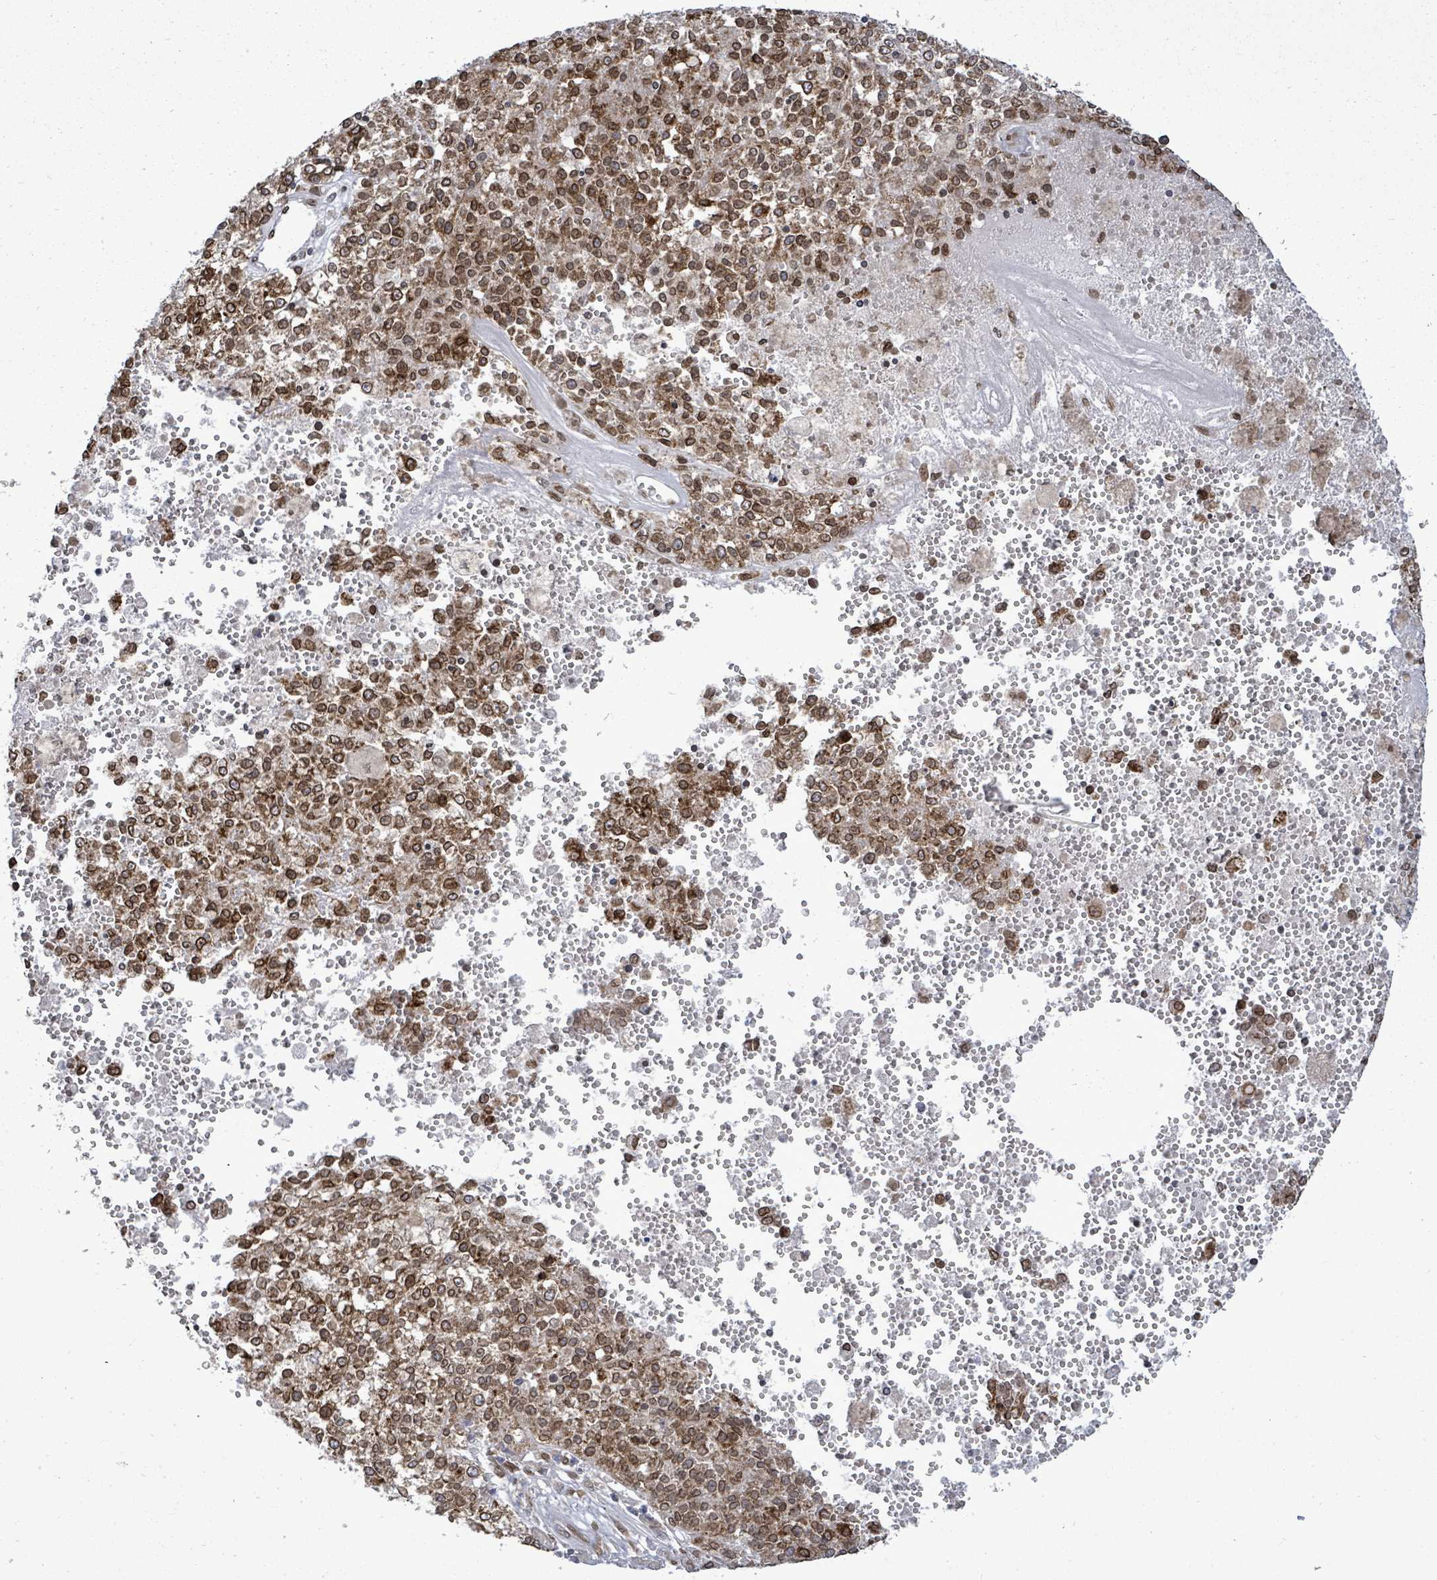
{"staining": {"intensity": "strong", "quantity": ">75%", "location": "cytoplasmic/membranous,nuclear"}, "tissue": "melanoma", "cell_type": "Tumor cells", "image_type": "cancer", "snomed": [{"axis": "morphology", "description": "Malignant melanoma, NOS"}, {"axis": "topography", "description": "Skin"}], "caption": "Strong cytoplasmic/membranous and nuclear protein expression is seen in approximately >75% of tumor cells in melanoma.", "gene": "ARFGAP1", "patient": {"sex": "female", "age": 64}}